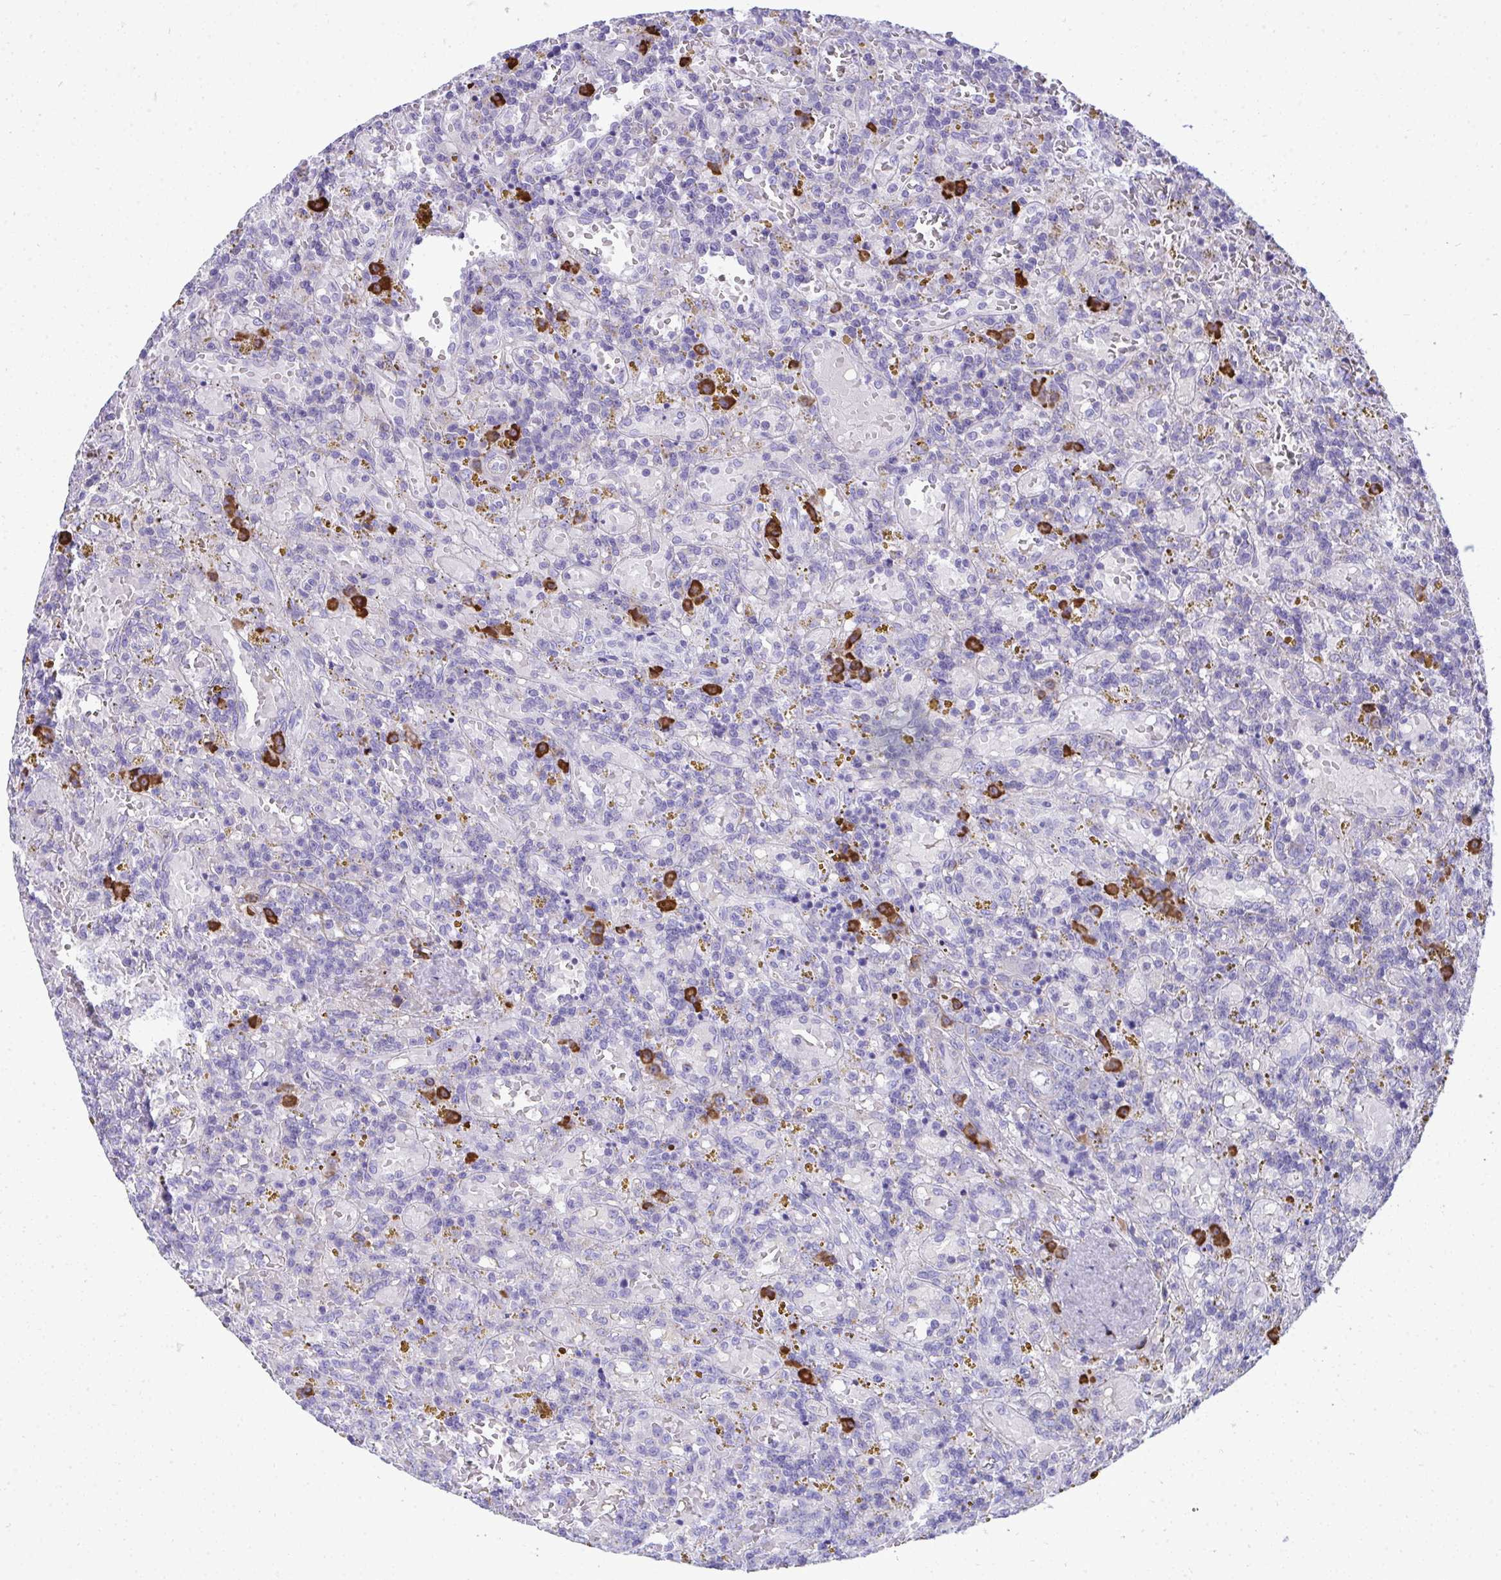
{"staining": {"intensity": "negative", "quantity": "none", "location": "none"}, "tissue": "lymphoma", "cell_type": "Tumor cells", "image_type": "cancer", "snomed": [{"axis": "morphology", "description": "Malignant lymphoma, non-Hodgkin's type, Low grade"}, {"axis": "topography", "description": "Spleen"}], "caption": "Immunohistochemistry (IHC) of lymphoma reveals no expression in tumor cells.", "gene": "PUS7L", "patient": {"sex": "female", "age": 65}}